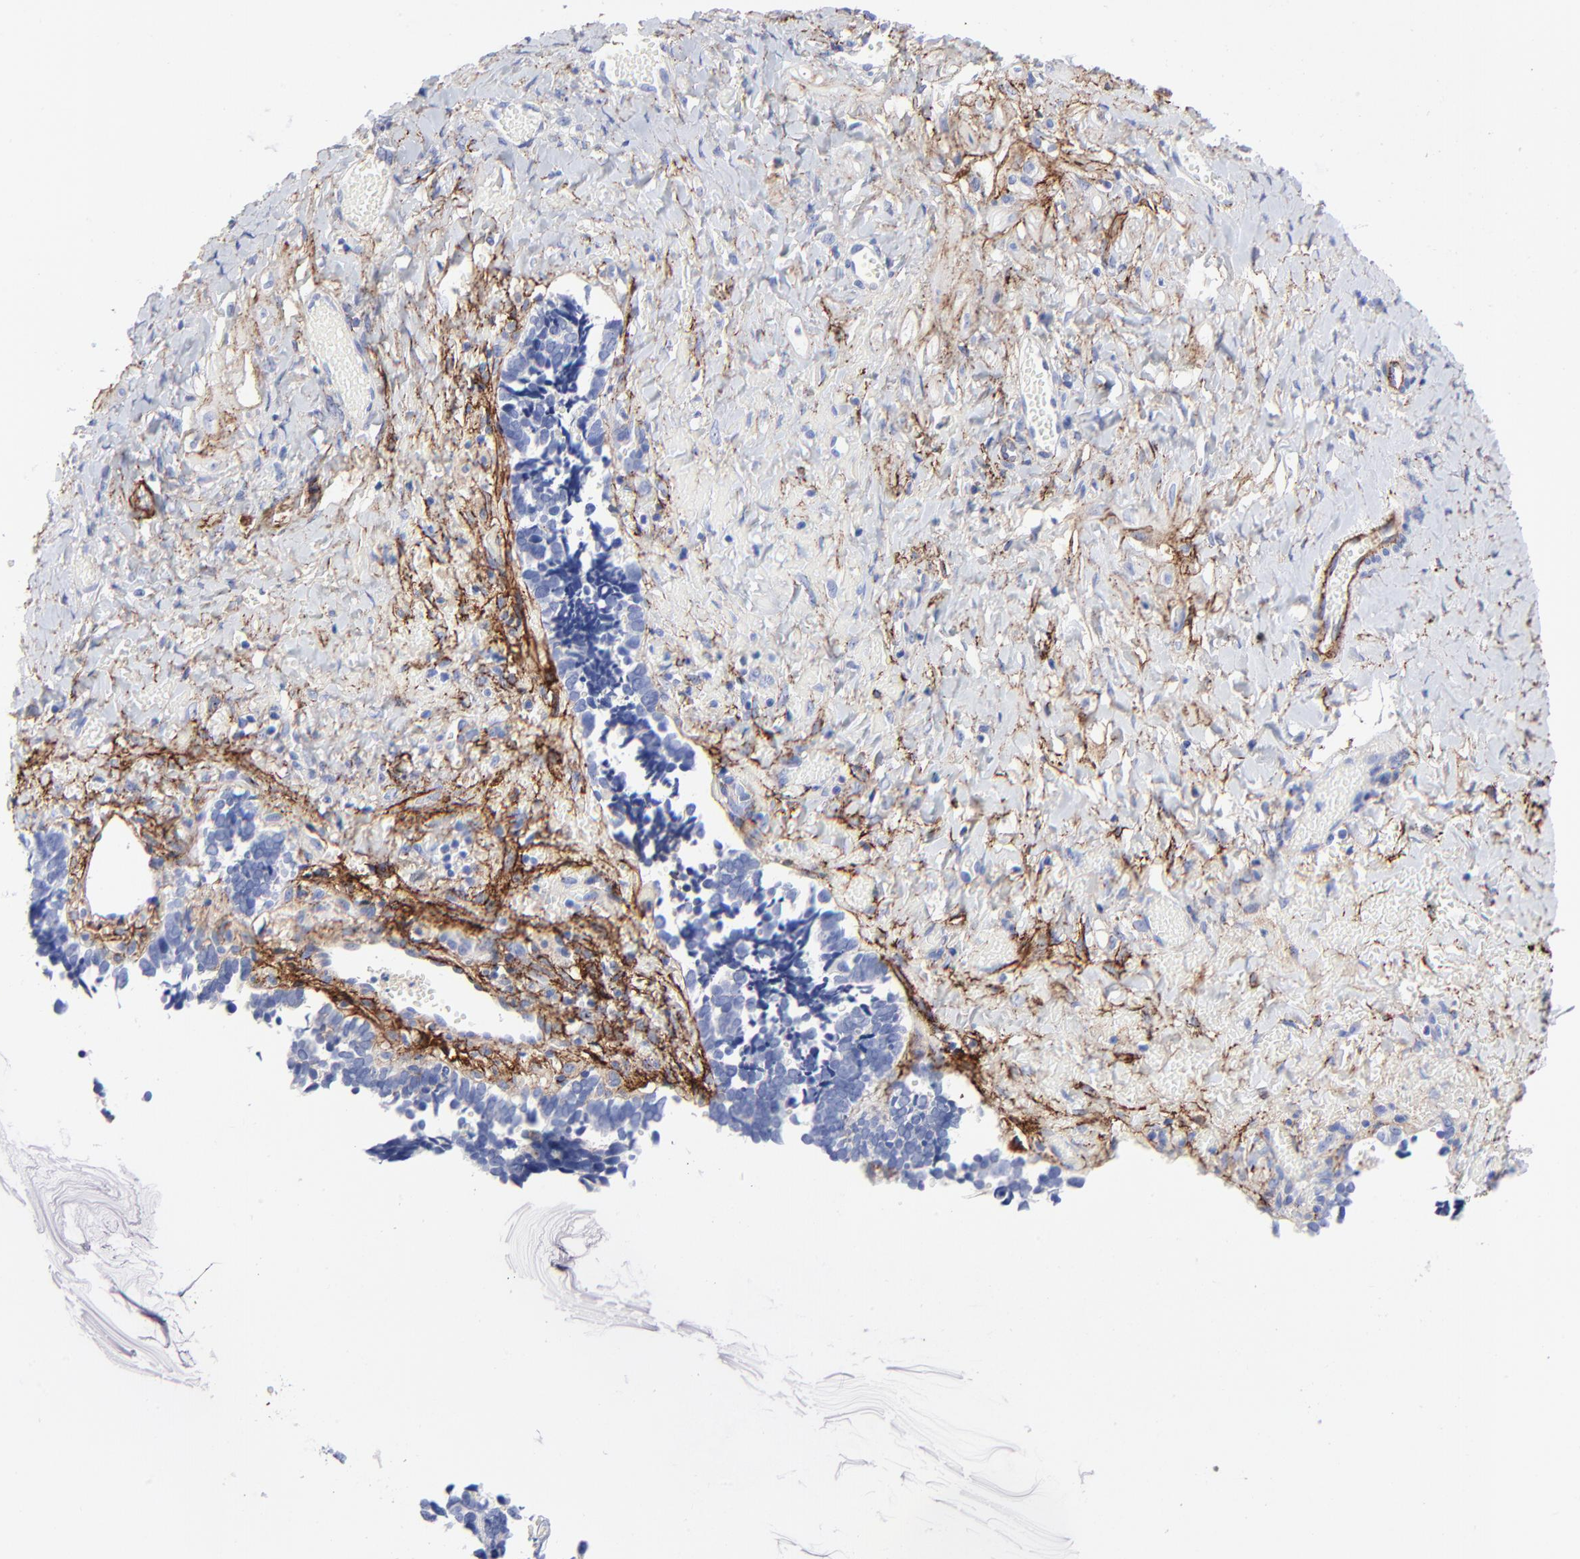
{"staining": {"intensity": "negative", "quantity": "none", "location": "none"}, "tissue": "ovarian cancer", "cell_type": "Tumor cells", "image_type": "cancer", "snomed": [{"axis": "morphology", "description": "Cystadenocarcinoma, serous, NOS"}, {"axis": "topography", "description": "Ovary"}], "caption": "Tumor cells are negative for protein expression in human serous cystadenocarcinoma (ovarian).", "gene": "FBLN2", "patient": {"sex": "female", "age": 77}}